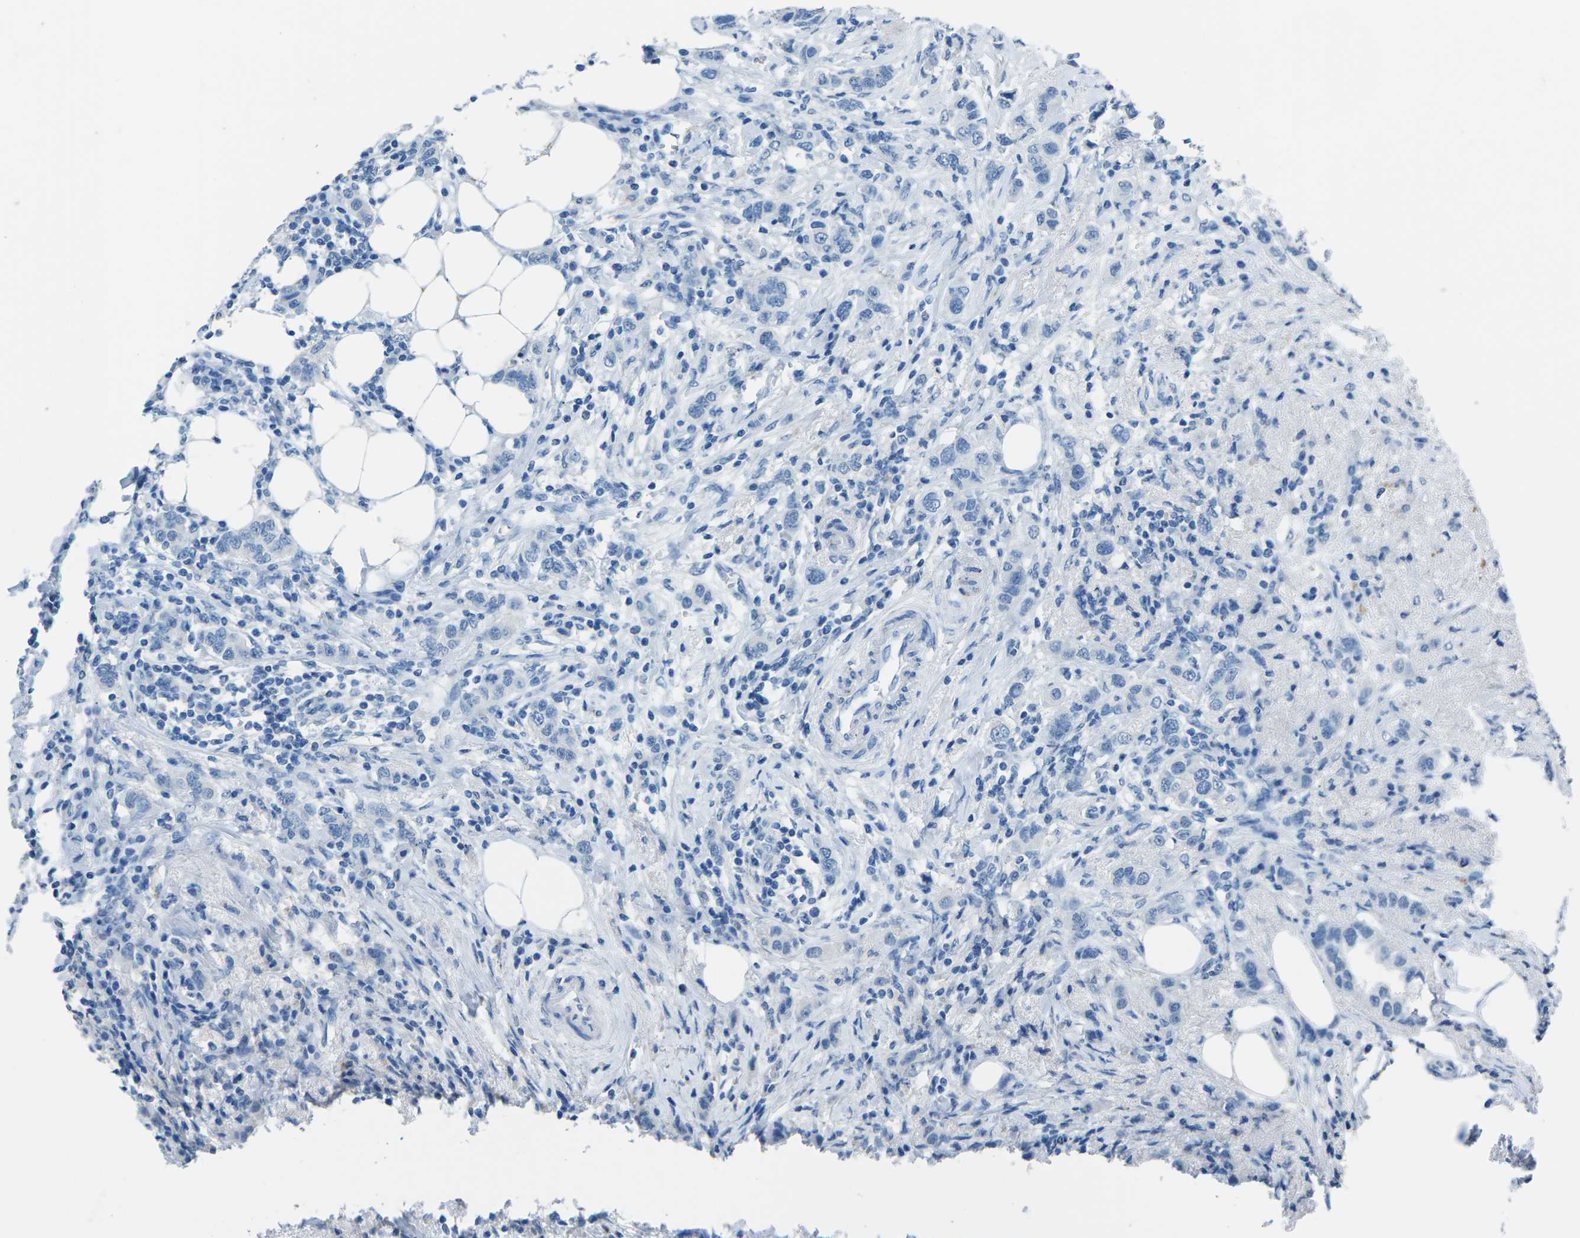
{"staining": {"intensity": "negative", "quantity": "none", "location": "none"}, "tissue": "breast cancer", "cell_type": "Tumor cells", "image_type": "cancer", "snomed": [{"axis": "morphology", "description": "Duct carcinoma"}, {"axis": "topography", "description": "Breast"}], "caption": "The image demonstrates no staining of tumor cells in breast cancer (invasive ductal carcinoma).", "gene": "MYH8", "patient": {"sex": "female", "age": 50}}